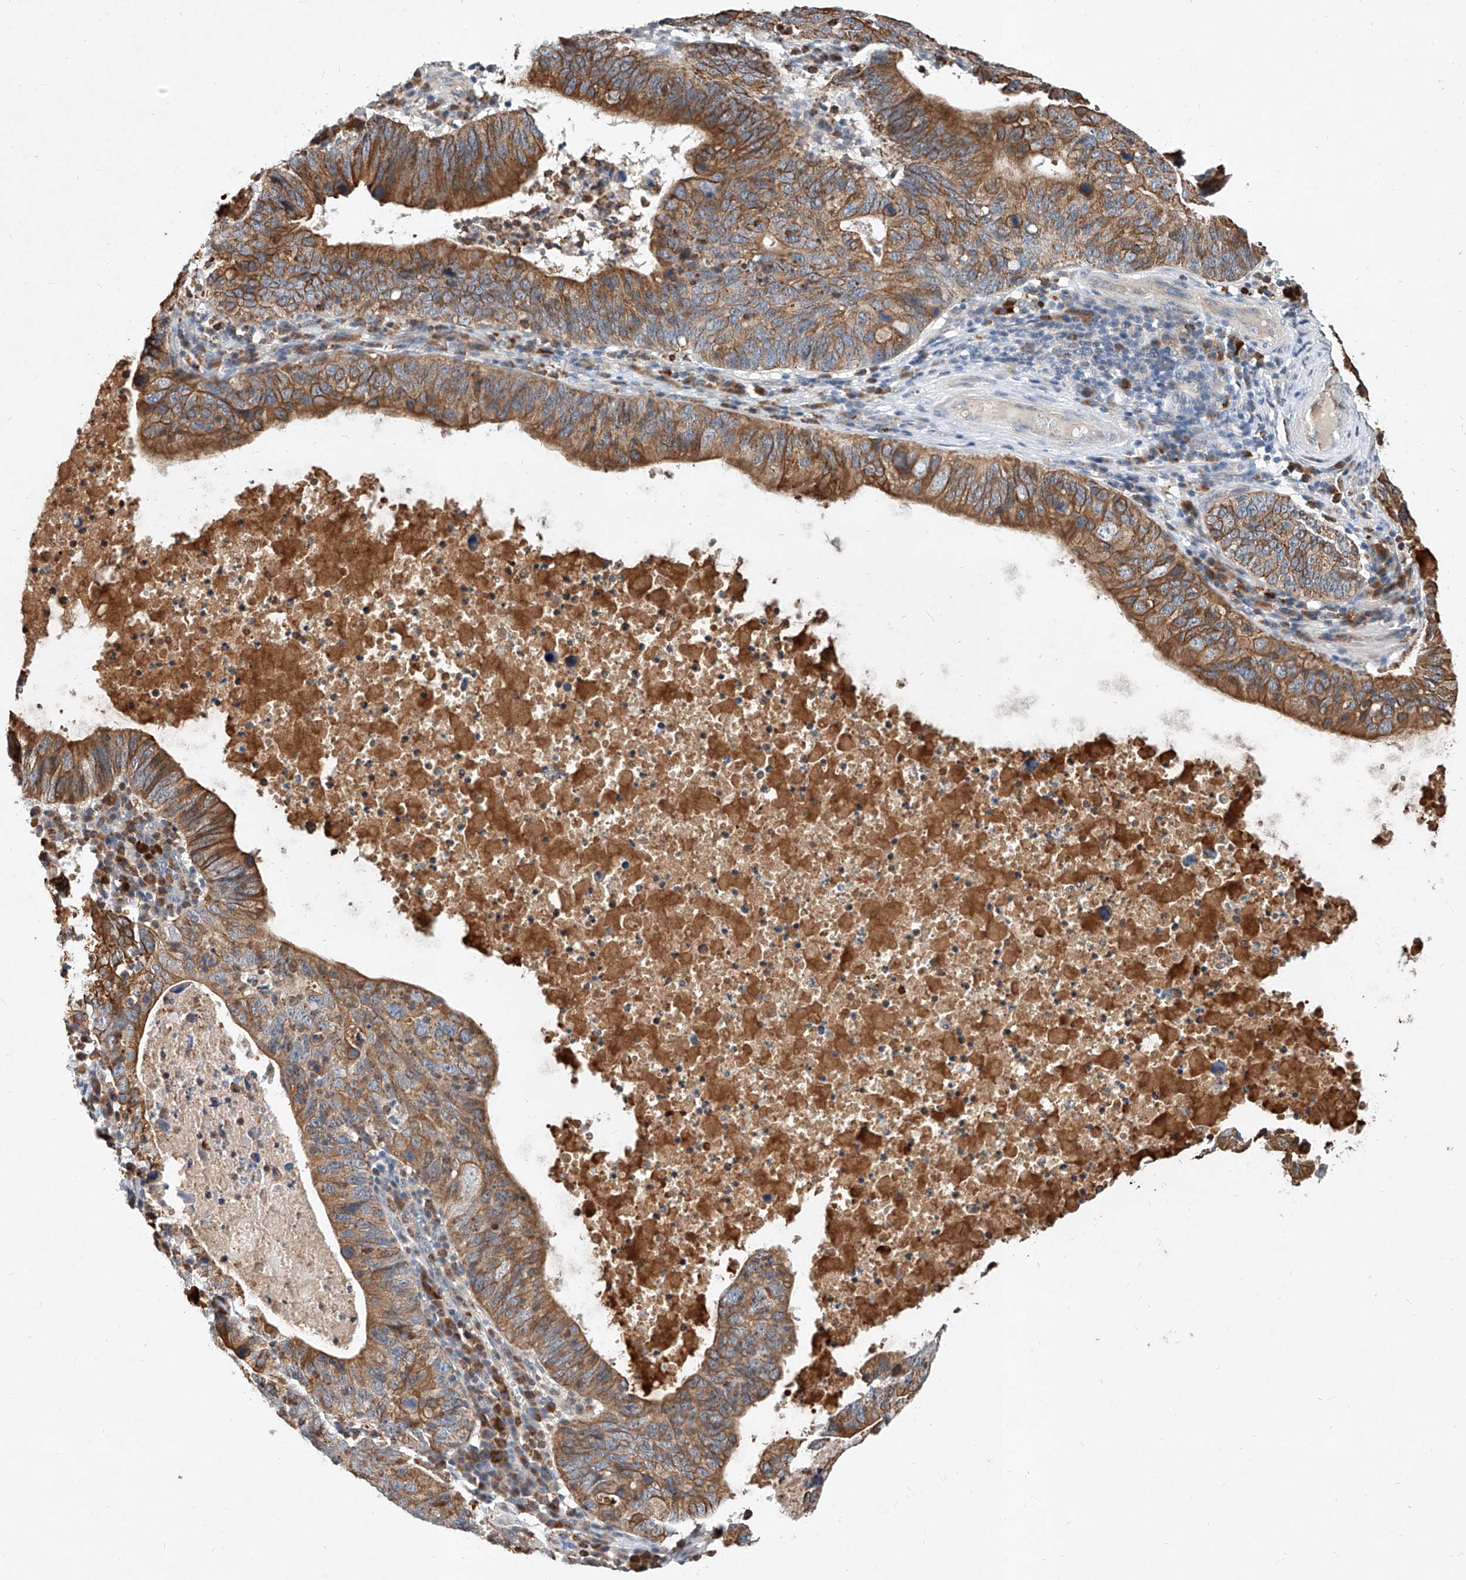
{"staining": {"intensity": "moderate", "quantity": ">75%", "location": "cytoplasmic/membranous"}, "tissue": "stomach cancer", "cell_type": "Tumor cells", "image_type": "cancer", "snomed": [{"axis": "morphology", "description": "Adenocarcinoma, NOS"}, {"axis": "topography", "description": "Stomach"}], "caption": "A brown stain labels moderate cytoplasmic/membranous staining of a protein in human stomach cancer tumor cells.", "gene": "MFSD4B", "patient": {"sex": "male", "age": 59}}